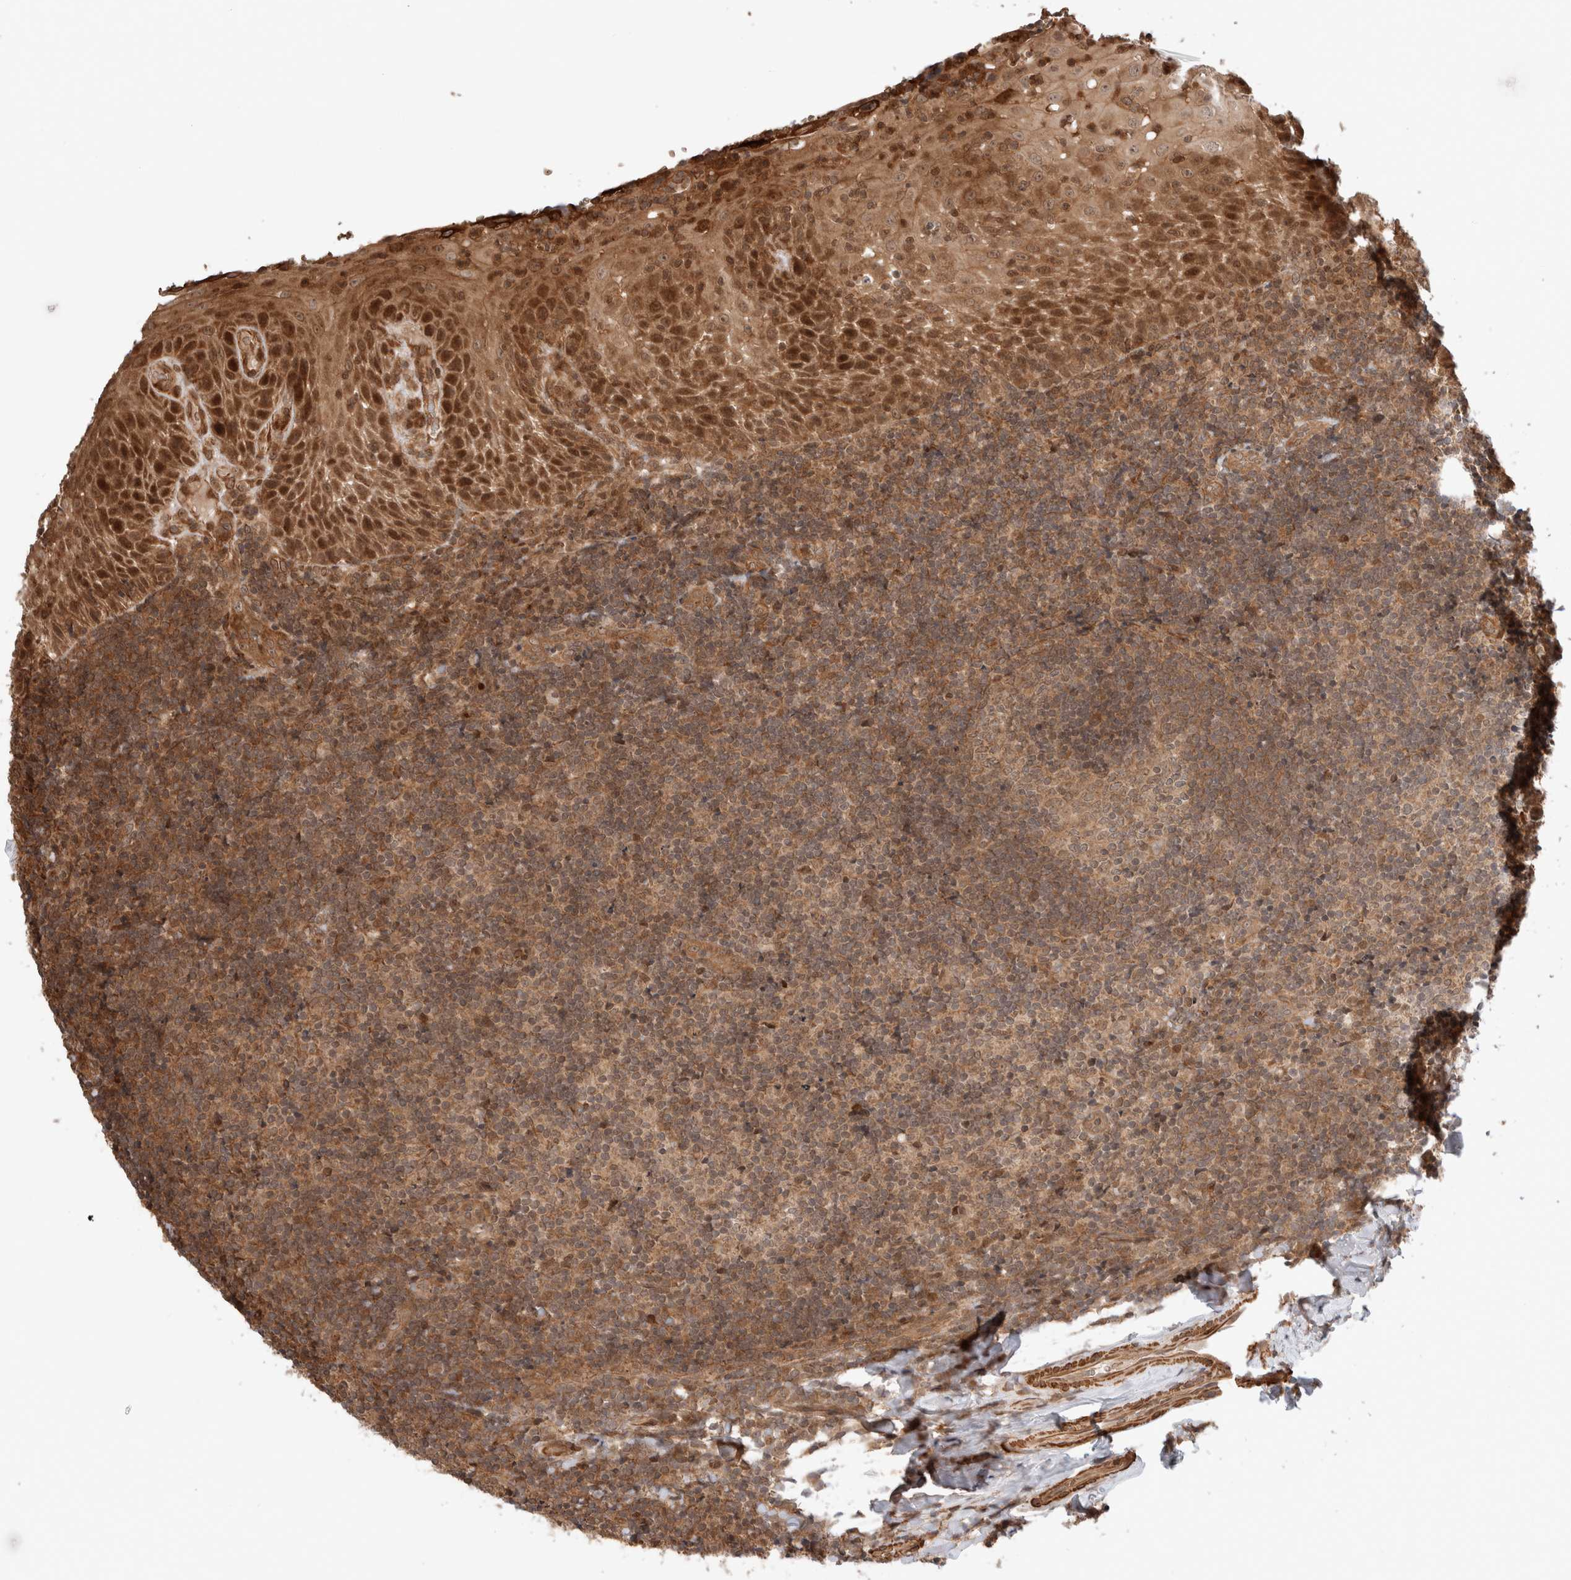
{"staining": {"intensity": "moderate", "quantity": ">75%", "location": "cytoplasmic/membranous"}, "tissue": "tonsil", "cell_type": "Germinal center cells", "image_type": "normal", "snomed": [{"axis": "morphology", "description": "Normal tissue, NOS"}, {"axis": "topography", "description": "Tonsil"}], "caption": "IHC of unremarkable human tonsil displays medium levels of moderate cytoplasmic/membranous positivity in approximately >75% of germinal center cells. (DAB IHC, brown staining for protein, blue staining for nuclei).", "gene": "ZNF649", "patient": {"sex": "male", "age": 37}}